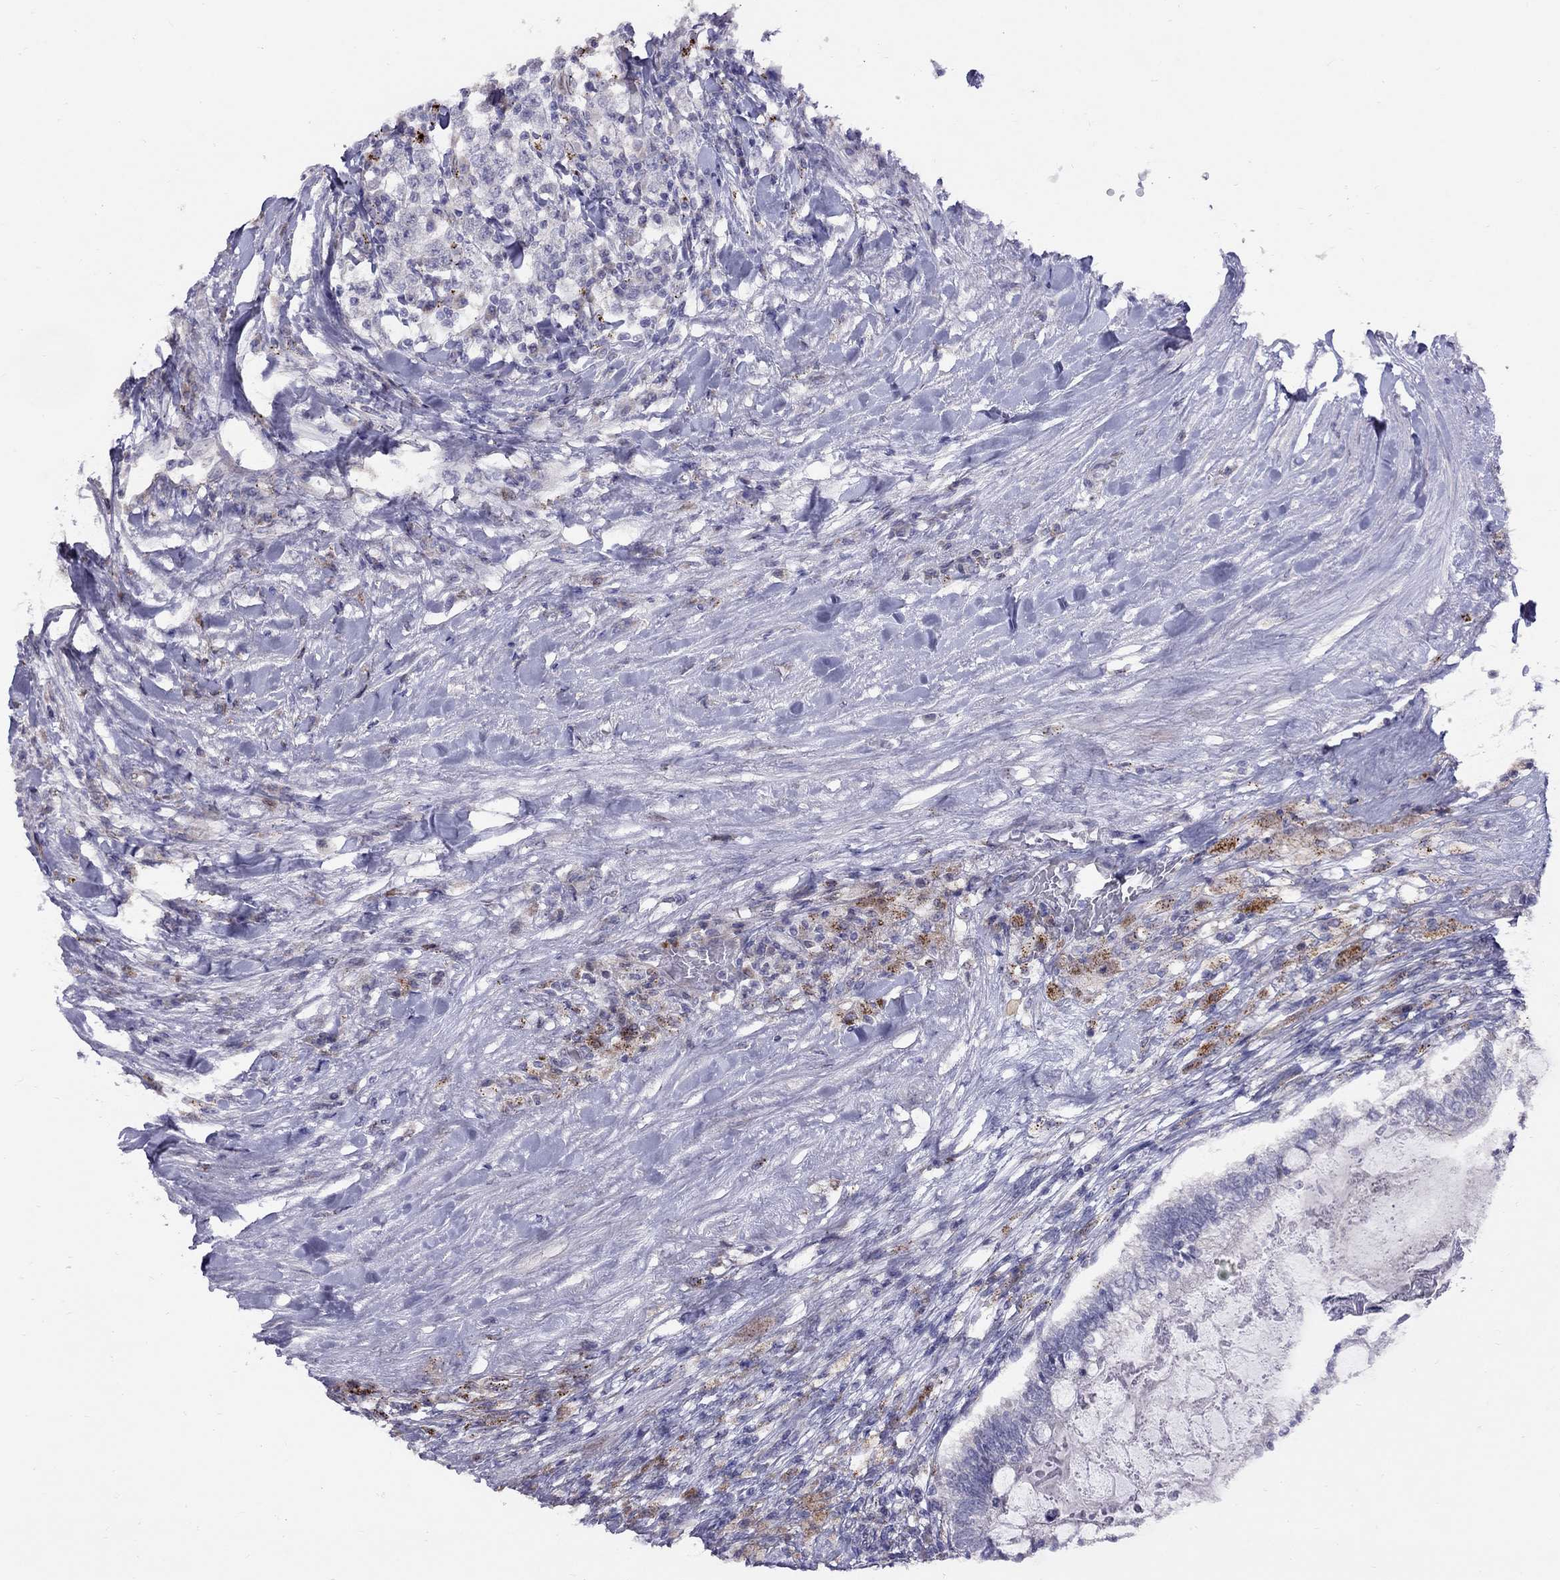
{"staining": {"intensity": "negative", "quantity": "none", "location": "none"}, "tissue": "testis cancer", "cell_type": "Tumor cells", "image_type": "cancer", "snomed": [{"axis": "morphology", "description": "Seminoma, NOS"}, {"axis": "morphology", "description": "Carcinoma, Embryonal, NOS"}, {"axis": "topography", "description": "Testis"}], "caption": "The image shows no significant positivity in tumor cells of testis seminoma. (IHC, brightfield microscopy, high magnification).", "gene": "MAGEB4", "patient": {"sex": "male", "age": 41}}